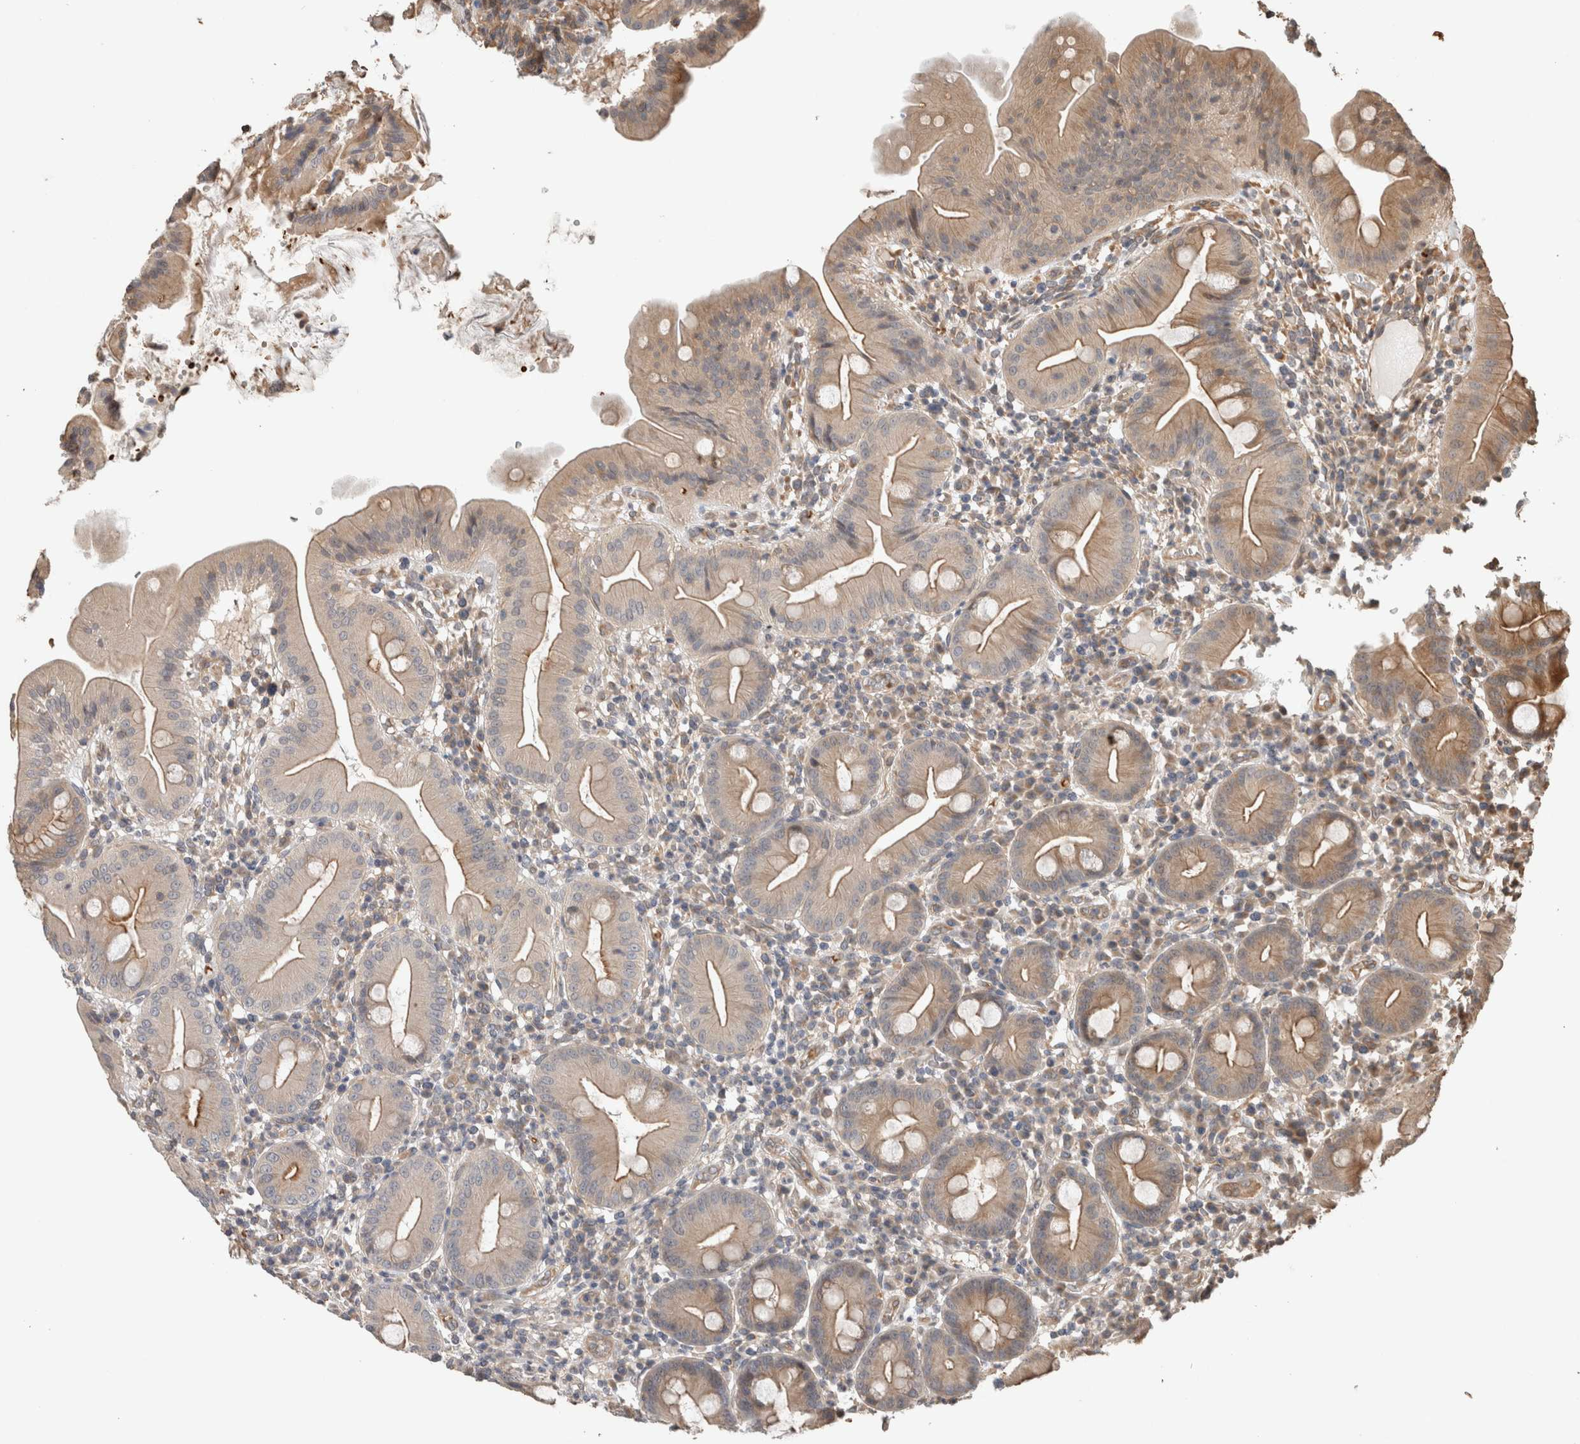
{"staining": {"intensity": "moderate", "quantity": ">75%", "location": "cytoplasmic/membranous"}, "tissue": "duodenum", "cell_type": "Glandular cells", "image_type": "normal", "snomed": [{"axis": "morphology", "description": "Normal tissue, NOS"}, {"axis": "topography", "description": "Duodenum"}], "caption": "Protein expression analysis of benign duodenum shows moderate cytoplasmic/membranous positivity in about >75% of glandular cells. The staining was performed using DAB (3,3'-diaminobenzidine), with brown indicating positive protein expression. Nuclei are stained blue with hematoxylin.", "gene": "OTUD6B", "patient": {"sex": "male", "age": 50}}